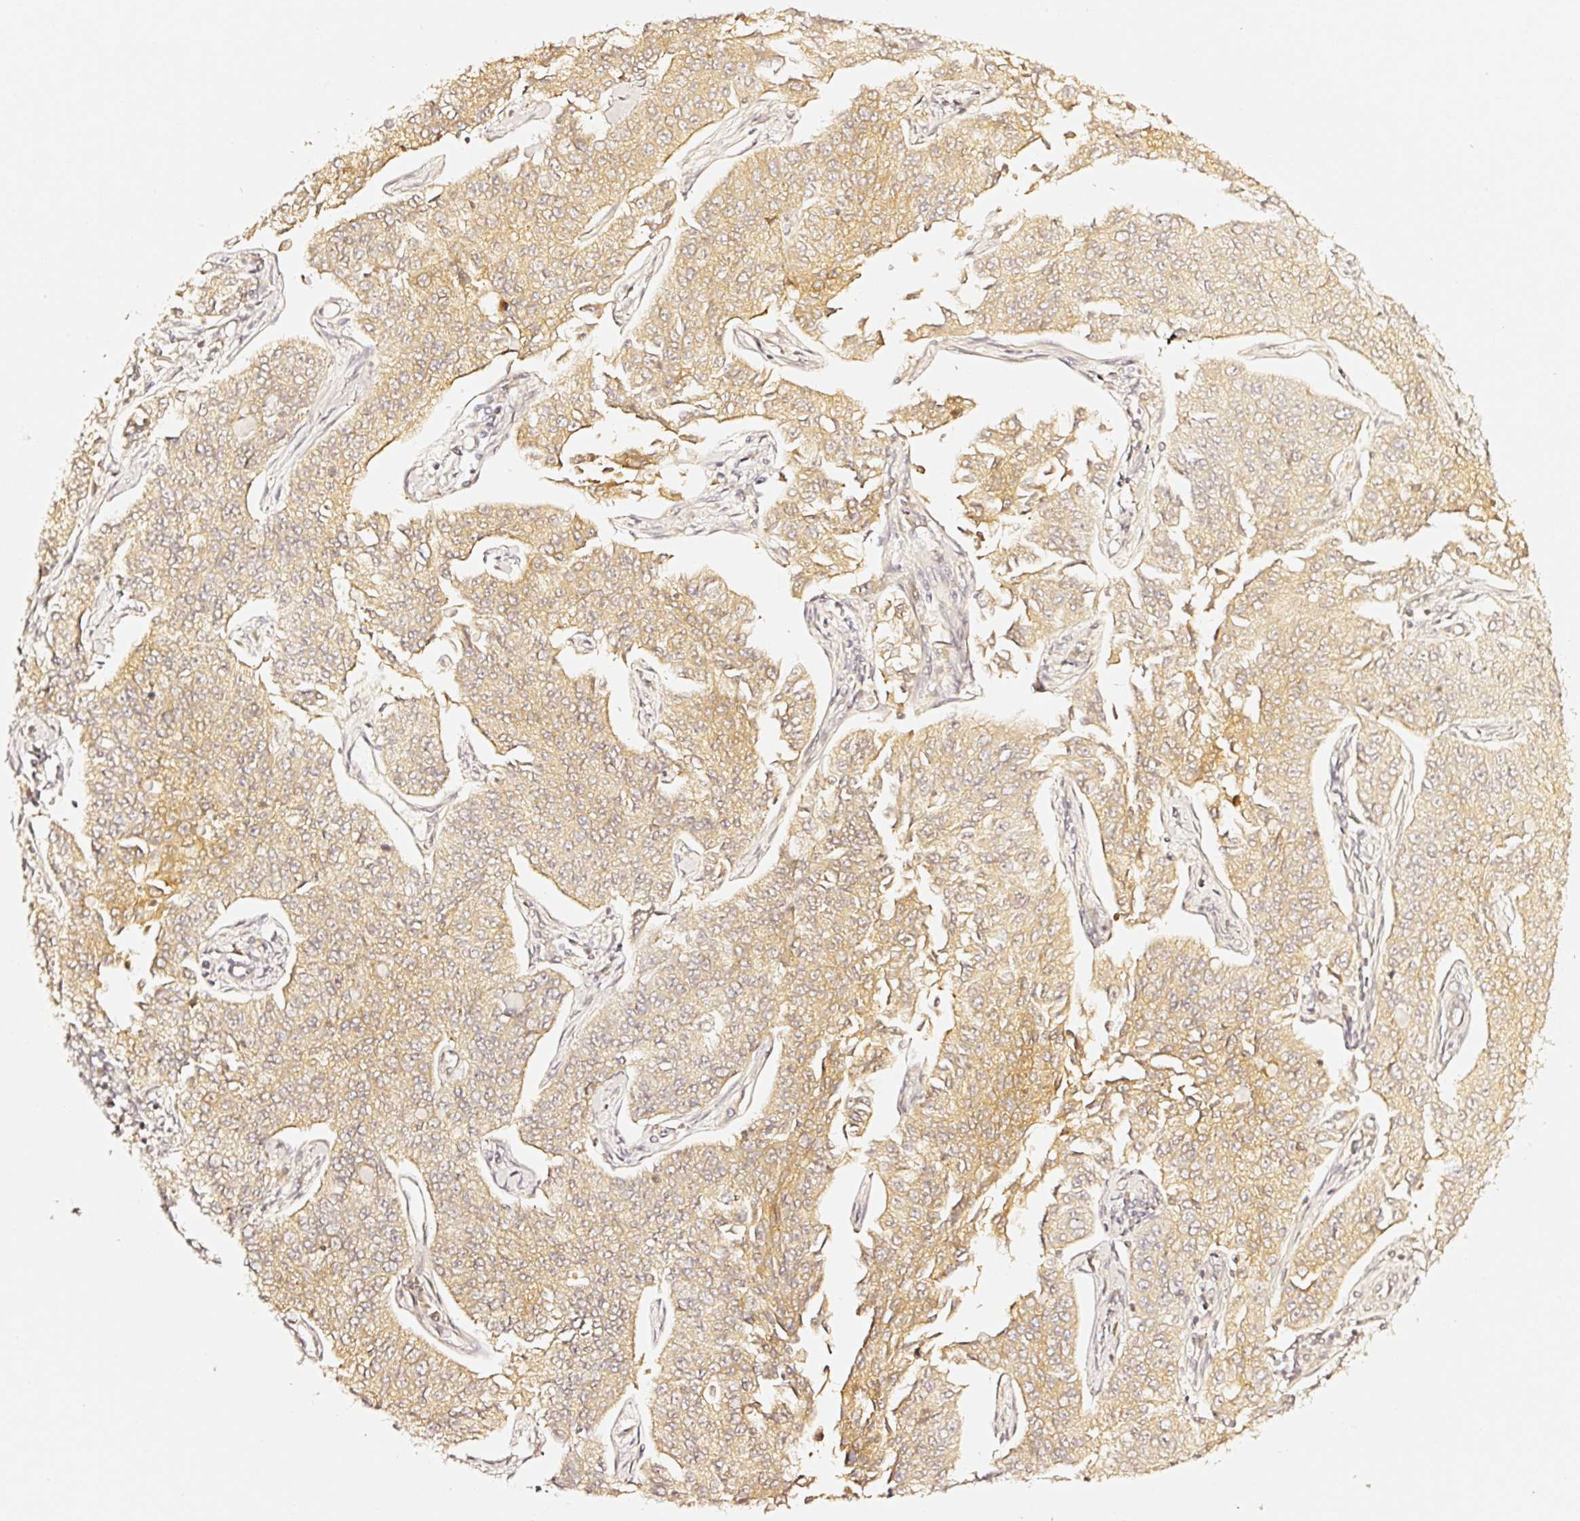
{"staining": {"intensity": "moderate", "quantity": ">75%", "location": "cytoplasmic/membranous"}, "tissue": "cervical cancer", "cell_type": "Tumor cells", "image_type": "cancer", "snomed": [{"axis": "morphology", "description": "Squamous cell carcinoma, NOS"}, {"axis": "topography", "description": "Cervix"}], "caption": "Human cervical cancer stained with a protein marker exhibits moderate staining in tumor cells.", "gene": "CD47", "patient": {"sex": "female", "age": 35}}